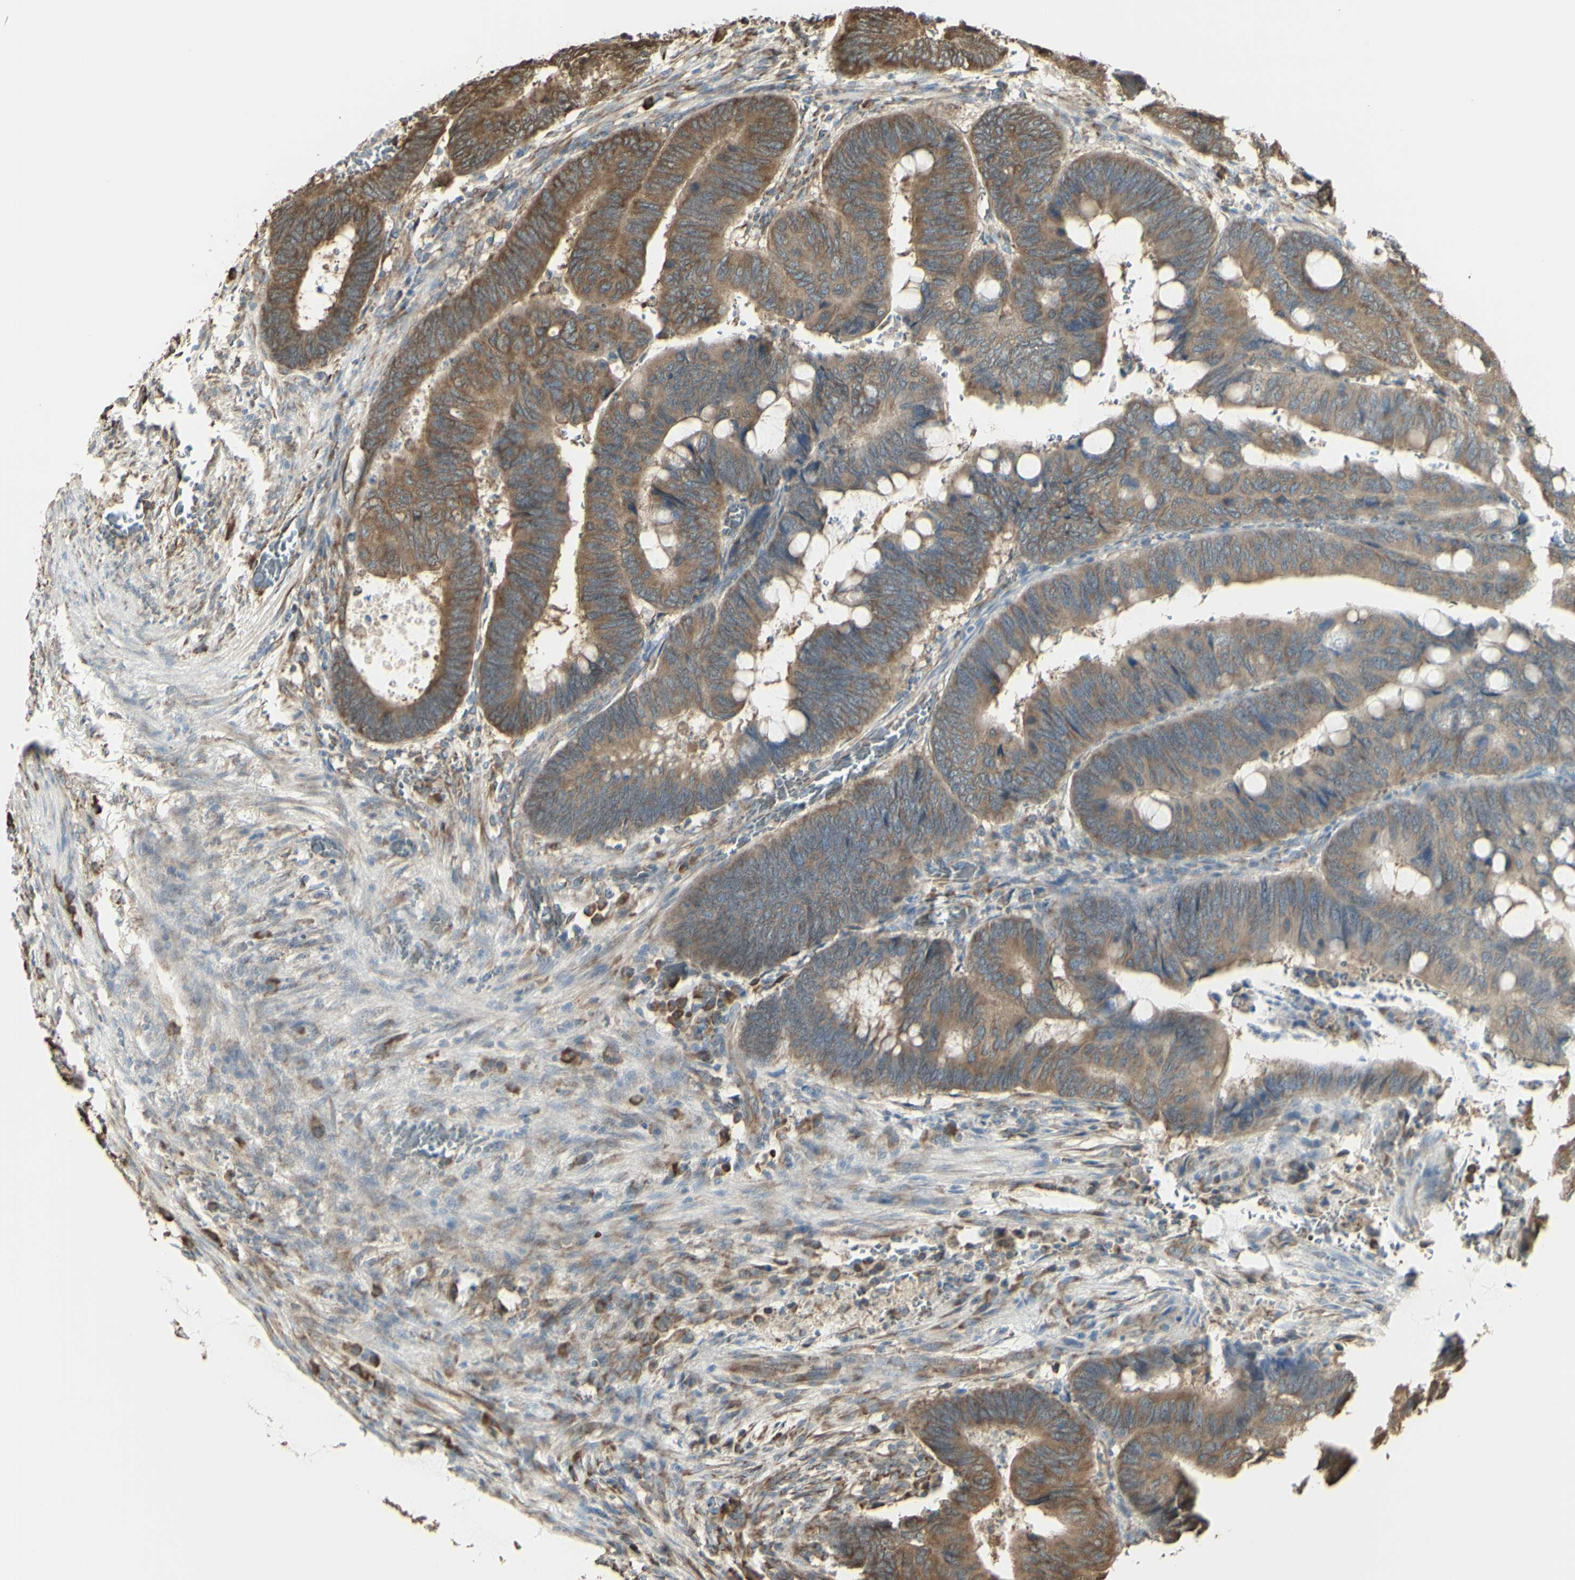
{"staining": {"intensity": "moderate", "quantity": ">75%", "location": "cytoplasmic/membranous"}, "tissue": "colorectal cancer", "cell_type": "Tumor cells", "image_type": "cancer", "snomed": [{"axis": "morphology", "description": "Normal tissue, NOS"}, {"axis": "morphology", "description": "Adenocarcinoma, NOS"}, {"axis": "topography", "description": "Rectum"}, {"axis": "topography", "description": "Peripheral nerve tissue"}], "caption": "IHC histopathology image of colorectal cancer stained for a protein (brown), which reveals medium levels of moderate cytoplasmic/membranous expression in about >75% of tumor cells.", "gene": "EEF1B2", "patient": {"sex": "male", "age": 92}}